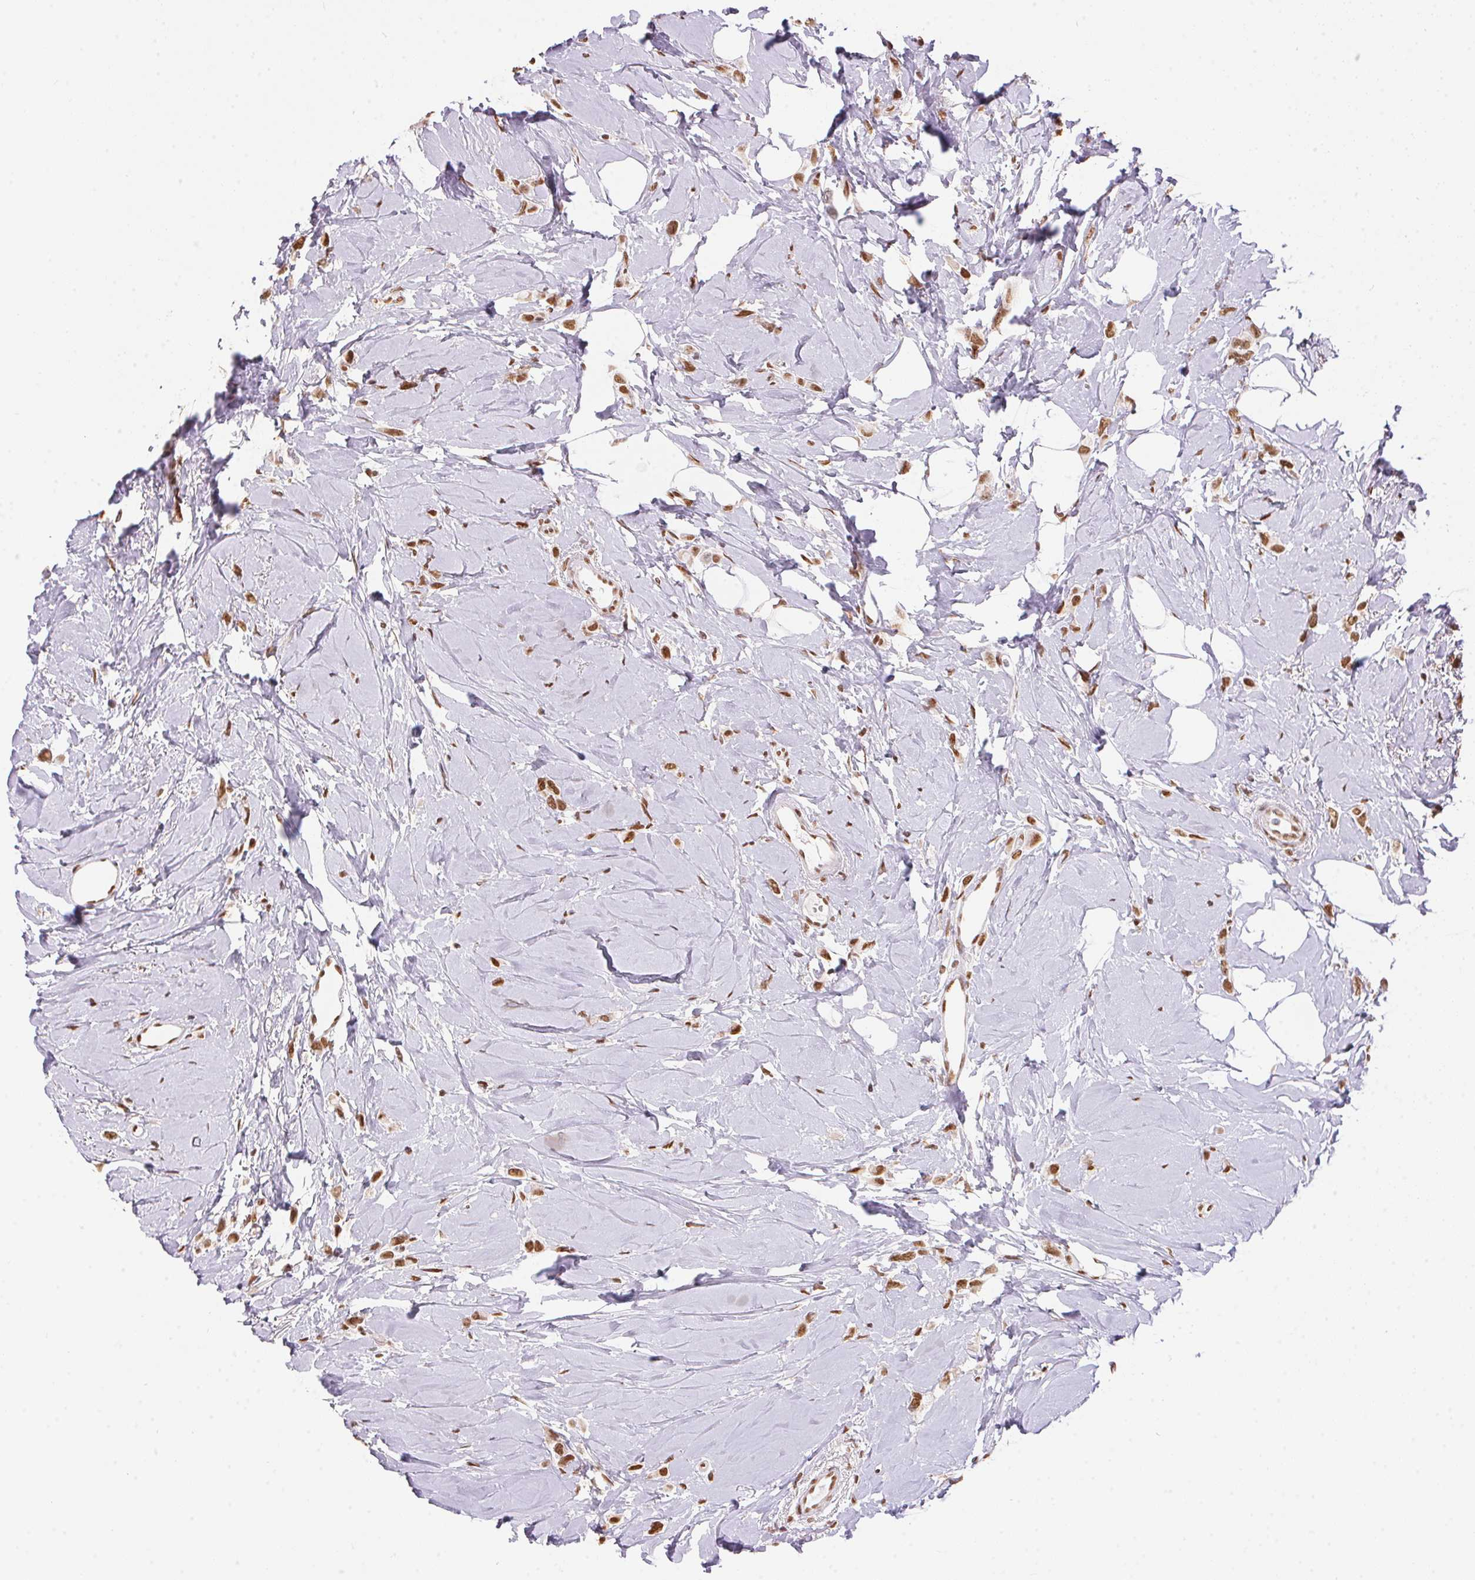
{"staining": {"intensity": "moderate", "quantity": ">75%", "location": "nuclear"}, "tissue": "breast cancer", "cell_type": "Tumor cells", "image_type": "cancer", "snomed": [{"axis": "morphology", "description": "Lobular carcinoma"}, {"axis": "topography", "description": "Breast"}], "caption": "This is an image of immunohistochemistry staining of lobular carcinoma (breast), which shows moderate positivity in the nuclear of tumor cells.", "gene": "NFE2L1", "patient": {"sex": "female", "age": 66}}